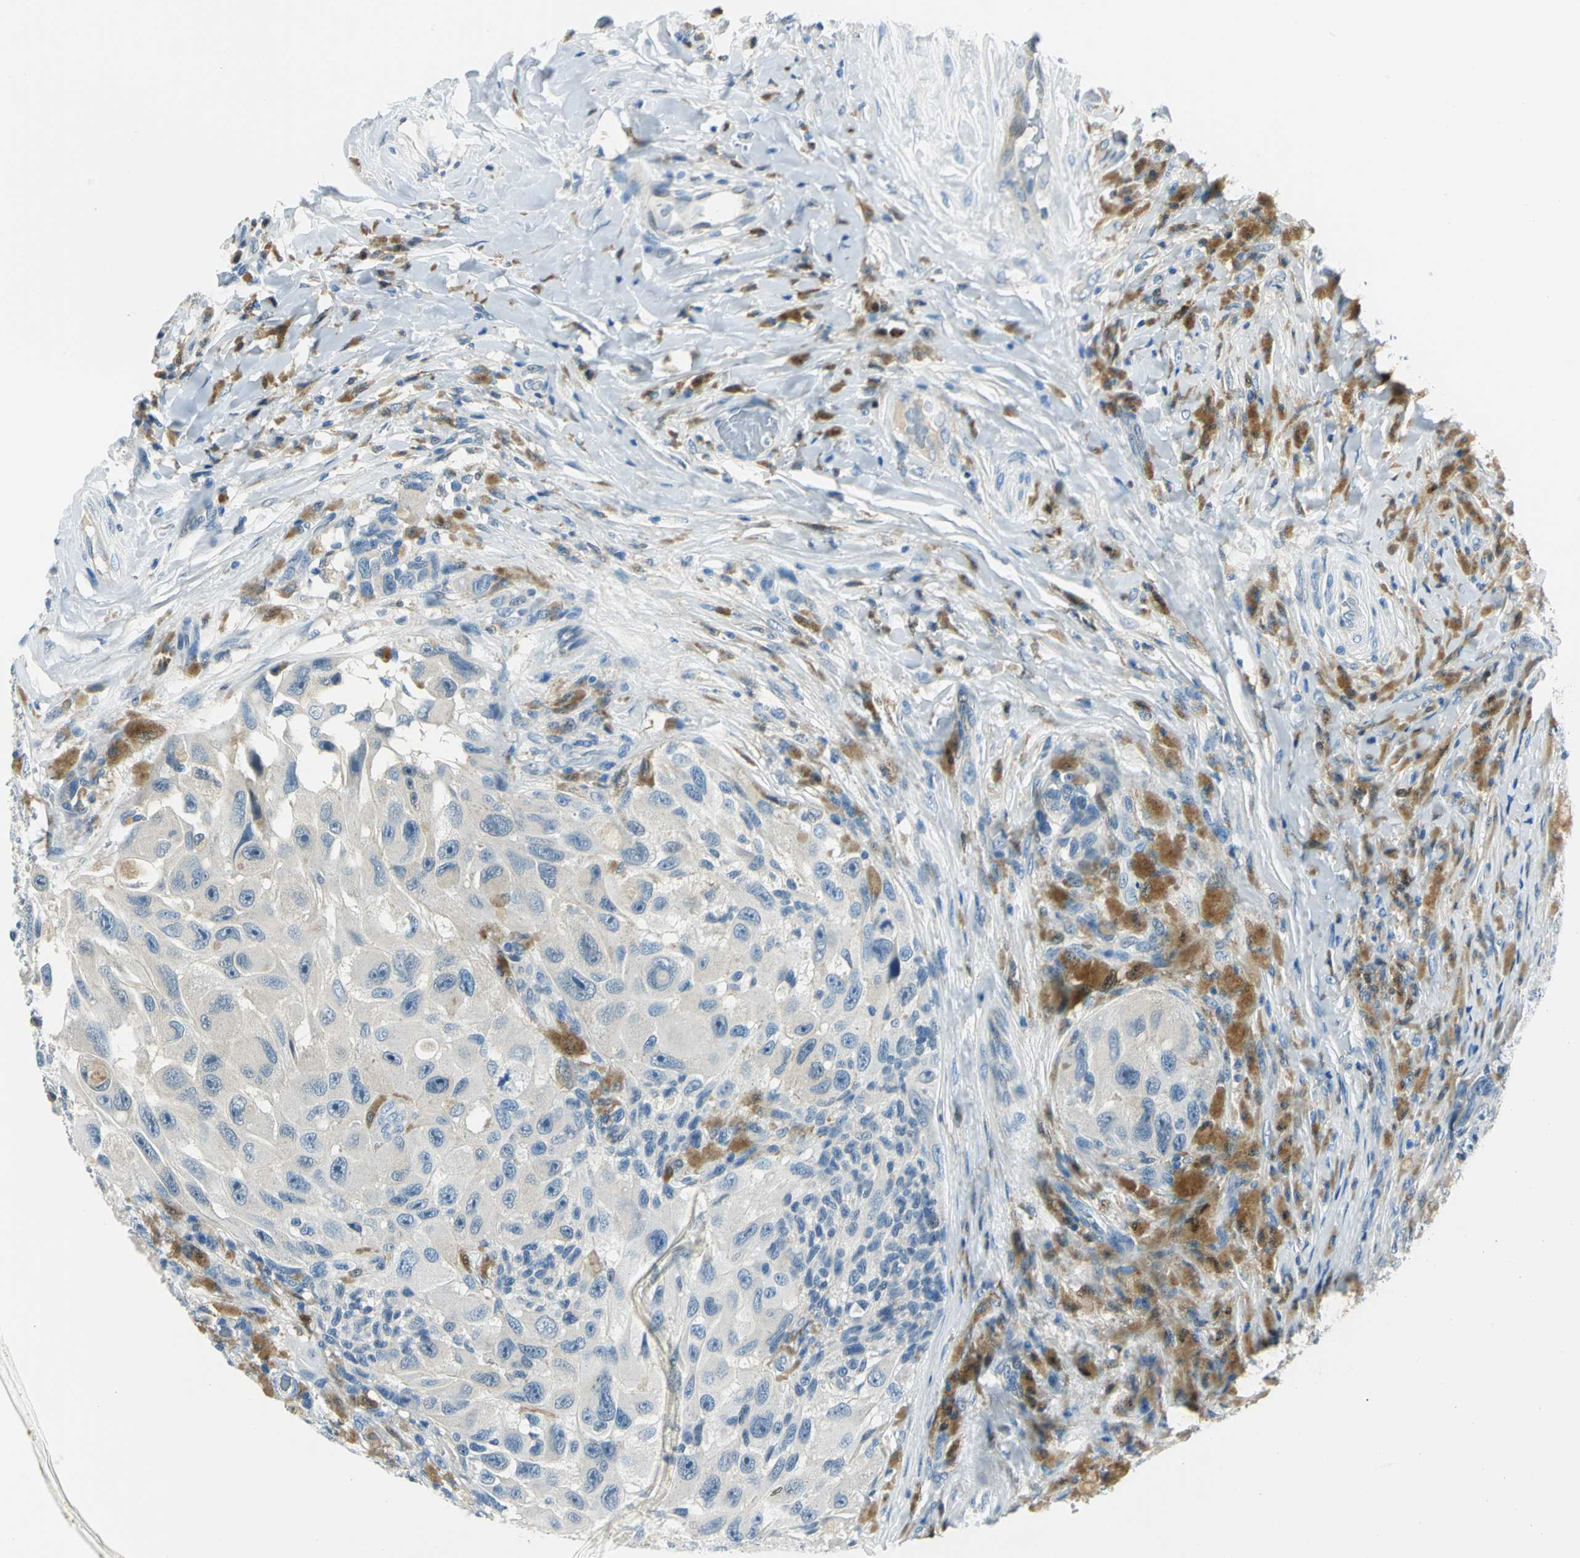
{"staining": {"intensity": "negative", "quantity": "none", "location": "none"}, "tissue": "melanoma", "cell_type": "Tumor cells", "image_type": "cancer", "snomed": [{"axis": "morphology", "description": "Malignant melanoma, NOS"}, {"axis": "topography", "description": "Skin"}], "caption": "Tumor cells show no significant staining in malignant melanoma. Nuclei are stained in blue.", "gene": "AKR1A1", "patient": {"sex": "female", "age": 73}}